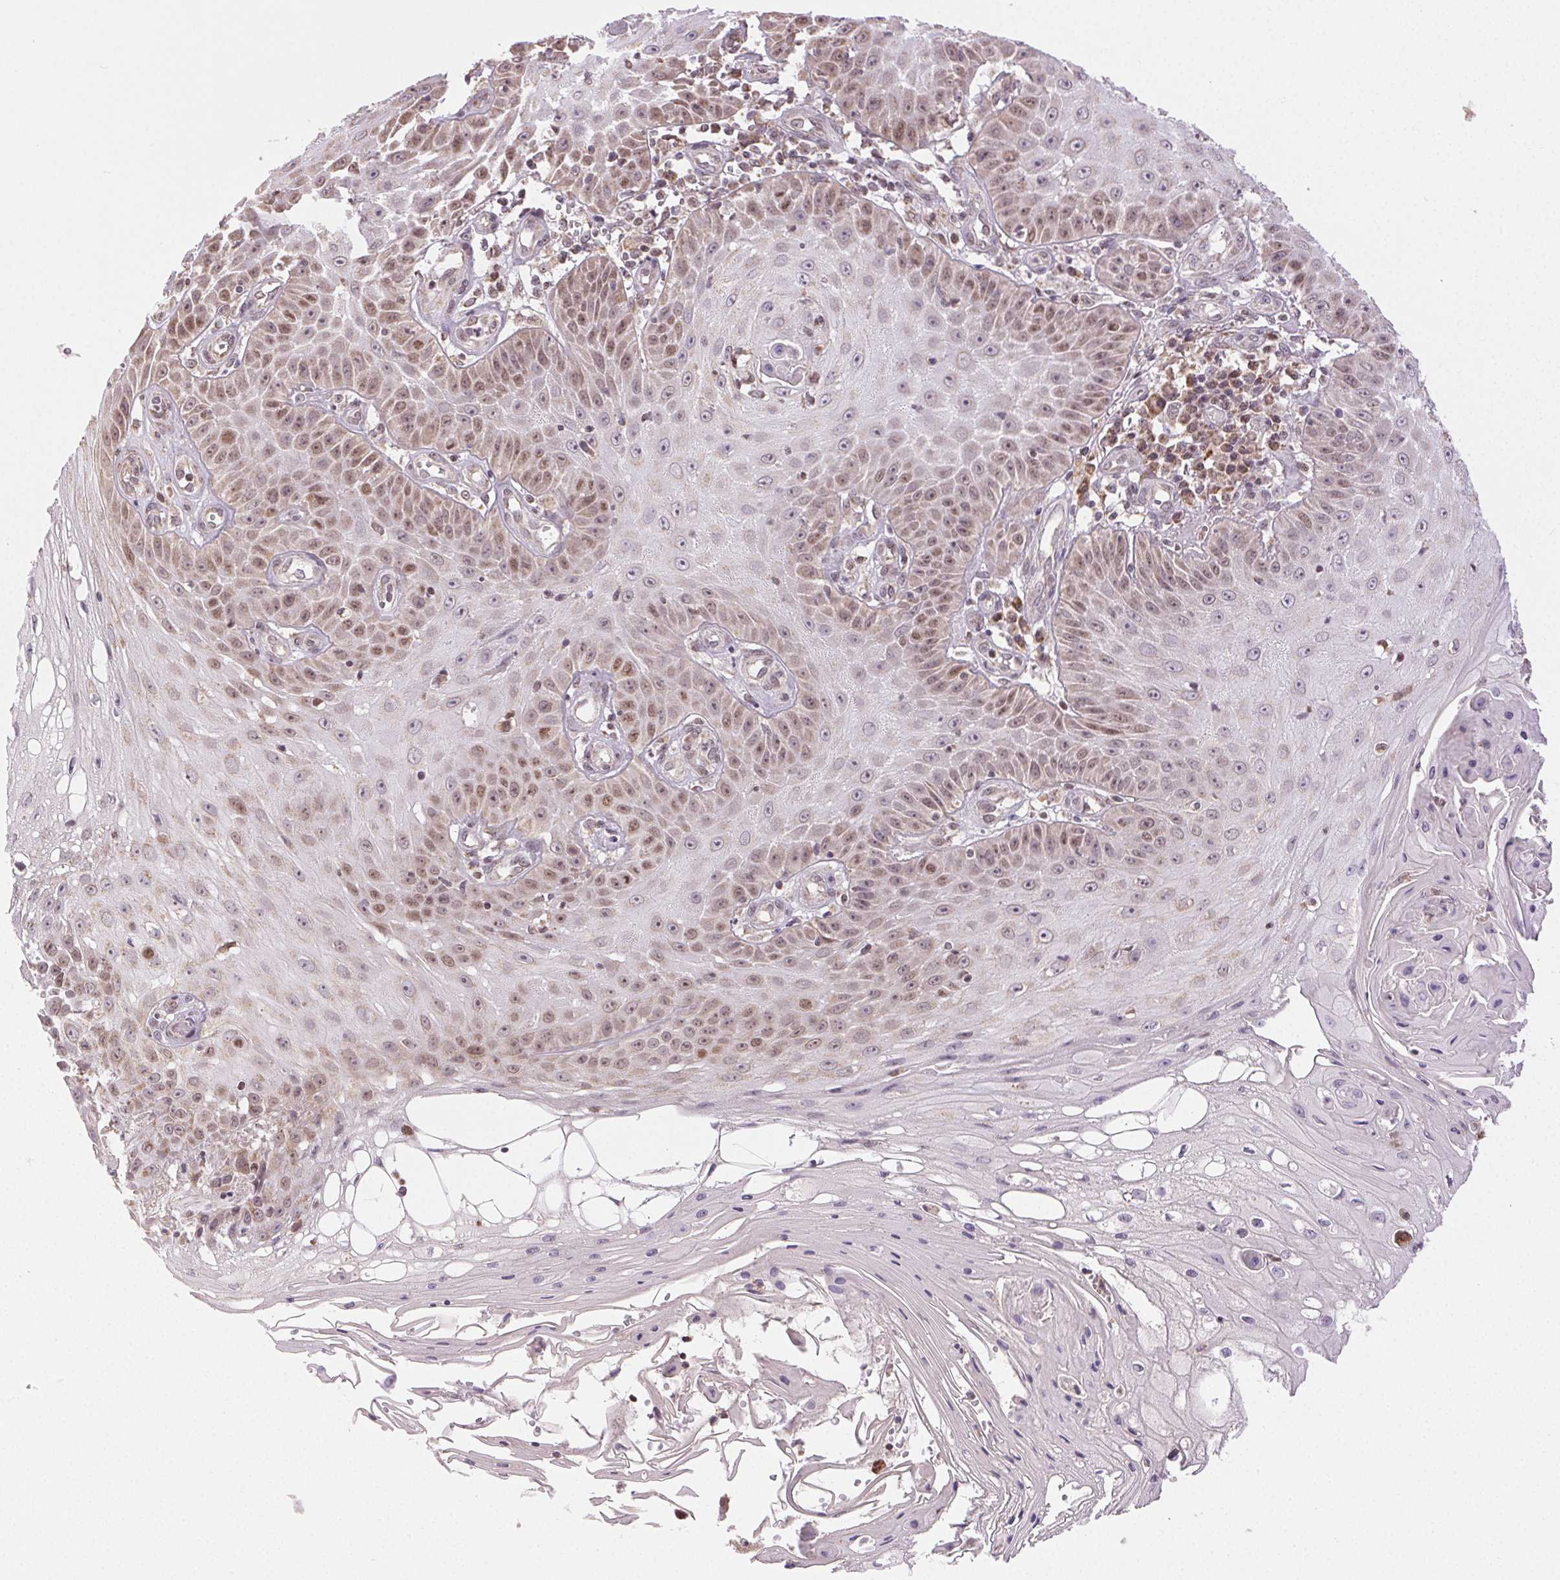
{"staining": {"intensity": "weak", "quantity": "25%-75%", "location": "nuclear"}, "tissue": "skin cancer", "cell_type": "Tumor cells", "image_type": "cancer", "snomed": [{"axis": "morphology", "description": "Squamous cell carcinoma, NOS"}, {"axis": "topography", "description": "Skin"}], "caption": "Immunohistochemical staining of human skin cancer shows weak nuclear protein staining in about 25%-75% of tumor cells. The protein of interest is shown in brown color, while the nuclei are stained blue.", "gene": "PIWIL4", "patient": {"sex": "male", "age": 70}}